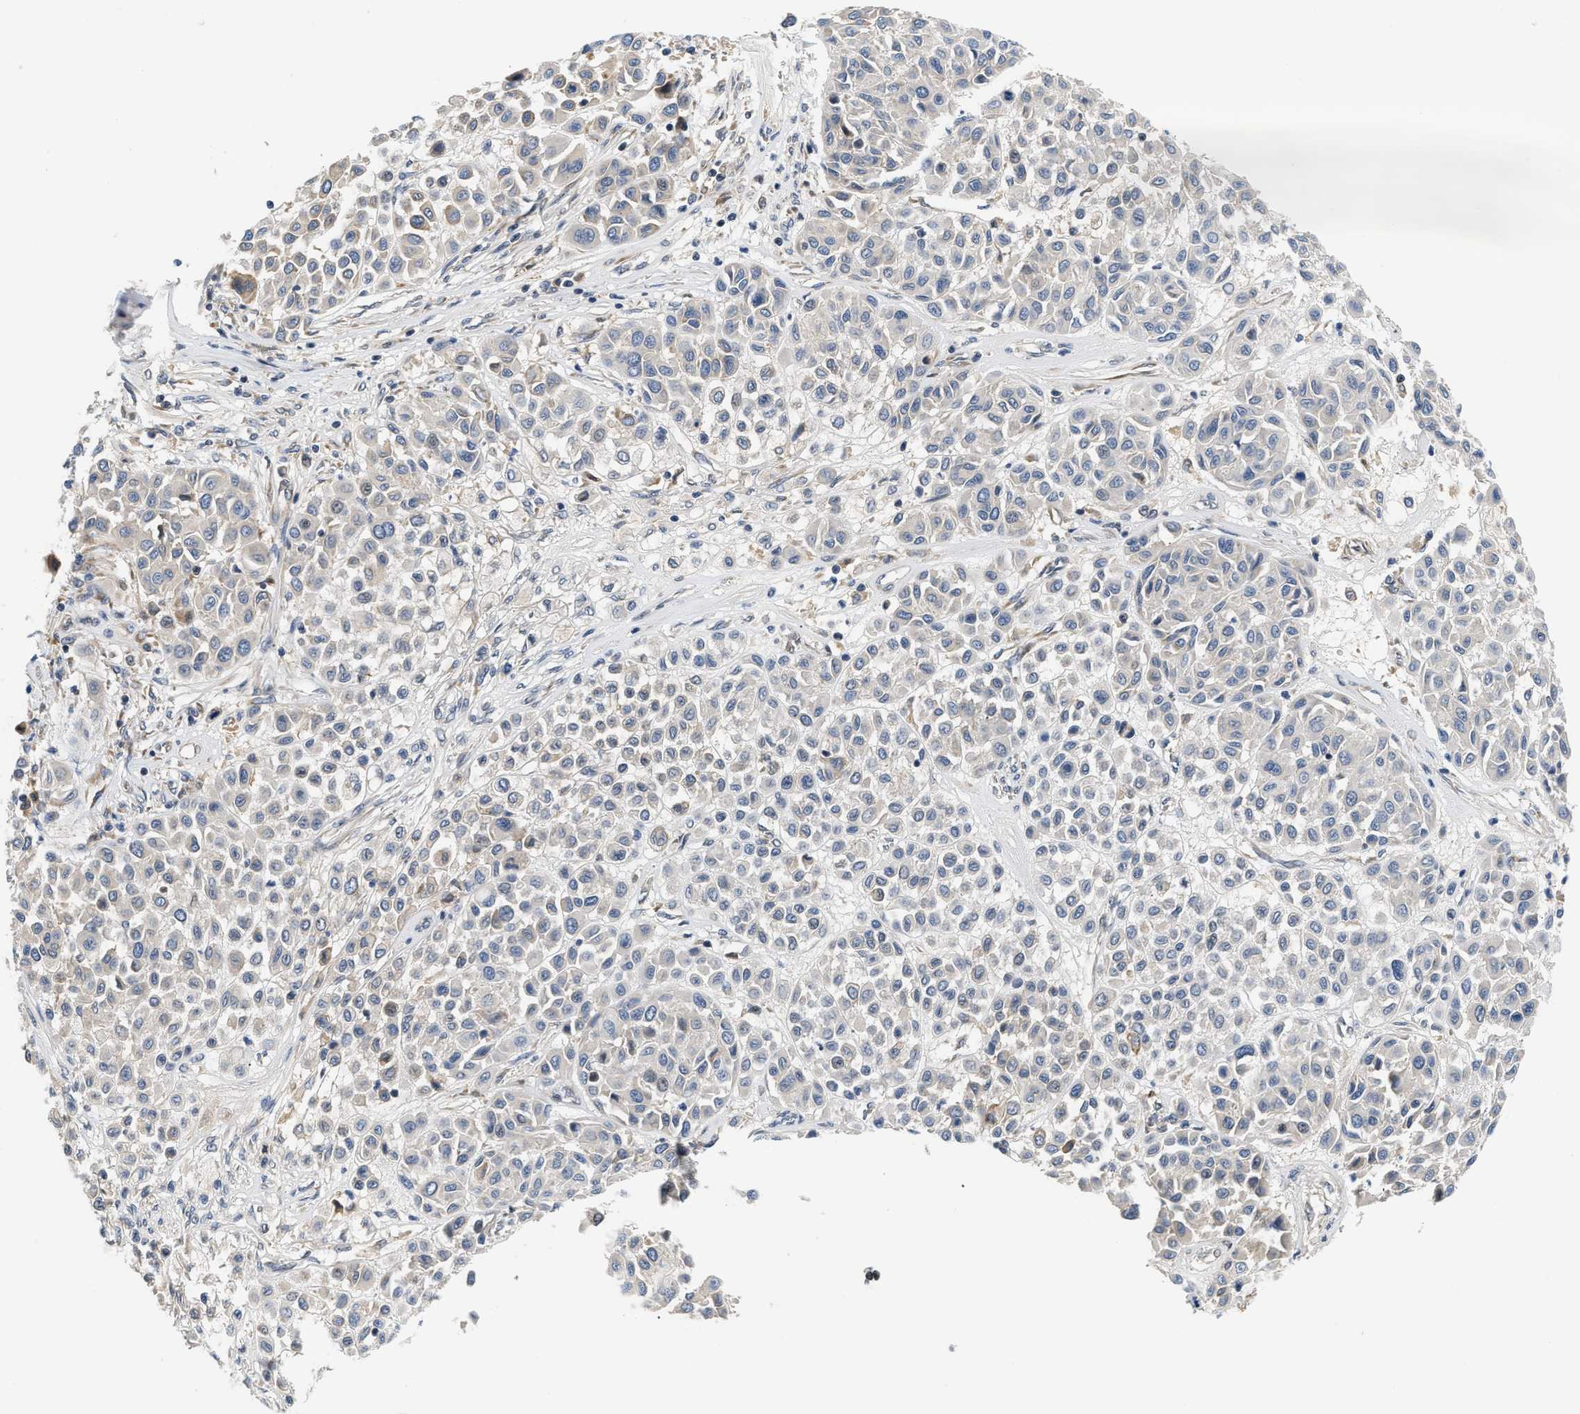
{"staining": {"intensity": "weak", "quantity": "<25%", "location": "cytoplasmic/membranous"}, "tissue": "melanoma", "cell_type": "Tumor cells", "image_type": "cancer", "snomed": [{"axis": "morphology", "description": "Malignant melanoma, Metastatic site"}, {"axis": "topography", "description": "Soft tissue"}], "caption": "An immunohistochemistry (IHC) micrograph of malignant melanoma (metastatic site) is shown. There is no staining in tumor cells of malignant melanoma (metastatic site).", "gene": "TNIP2", "patient": {"sex": "male", "age": 41}}